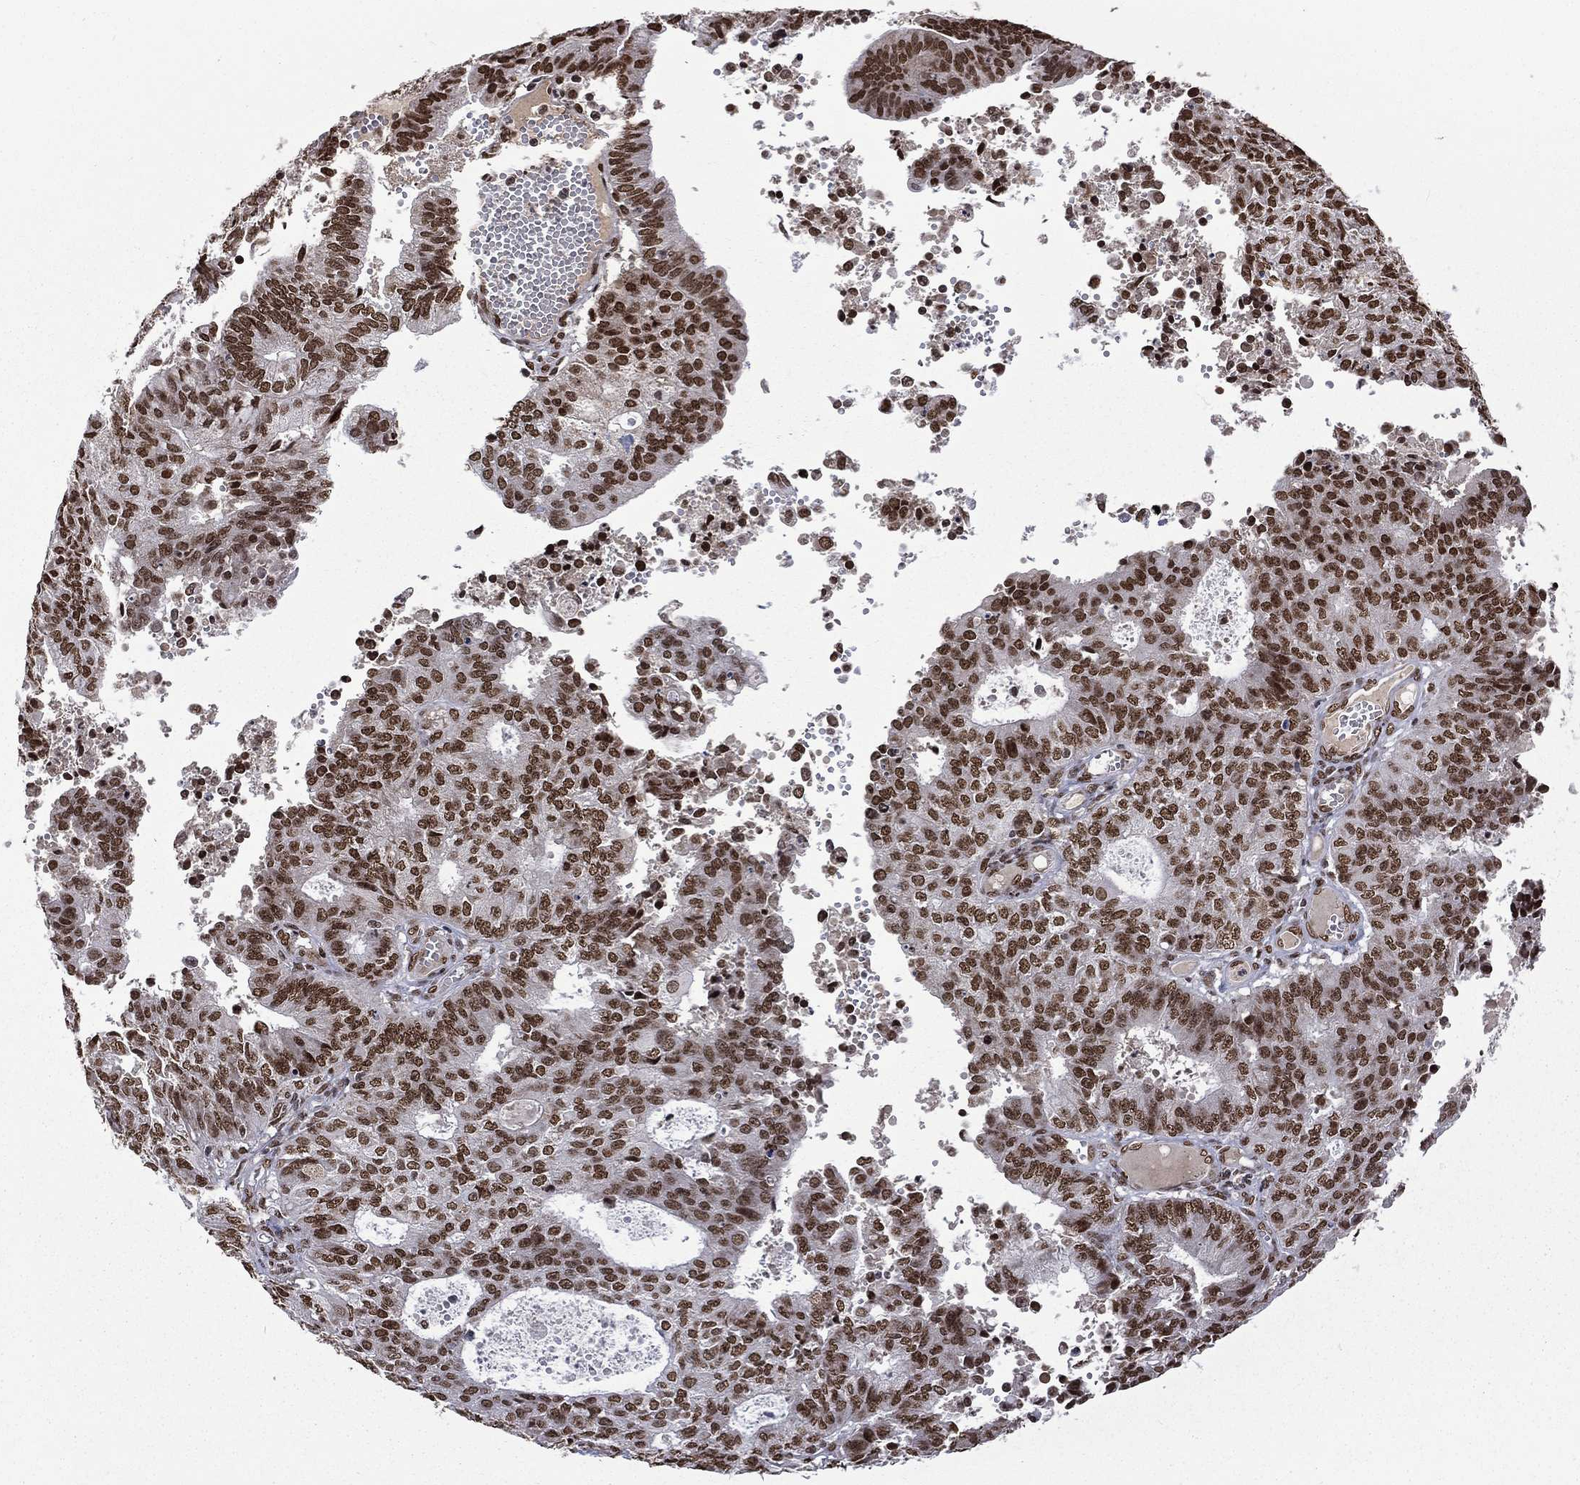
{"staining": {"intensity": "strong", "quantity": ">75%", "location": "nuclear"}, "tissue": "endometrial cancer", "cell_type": "Tumor cells", "image_type": "cancer", "snomed": [{"axis": "morphology", "description": "Adenocarcinoma, NOS"}, {"axis": "topography", "description": "Endometrium"}], "caption": "Human endometrial cancer (adenocarcinoma) stained with a brown dye shows strong nuclear positive expression in approximately >75% of tumor cells.", "gene": "C5orf24", "patient": {"sex": "female", "age": 82}}